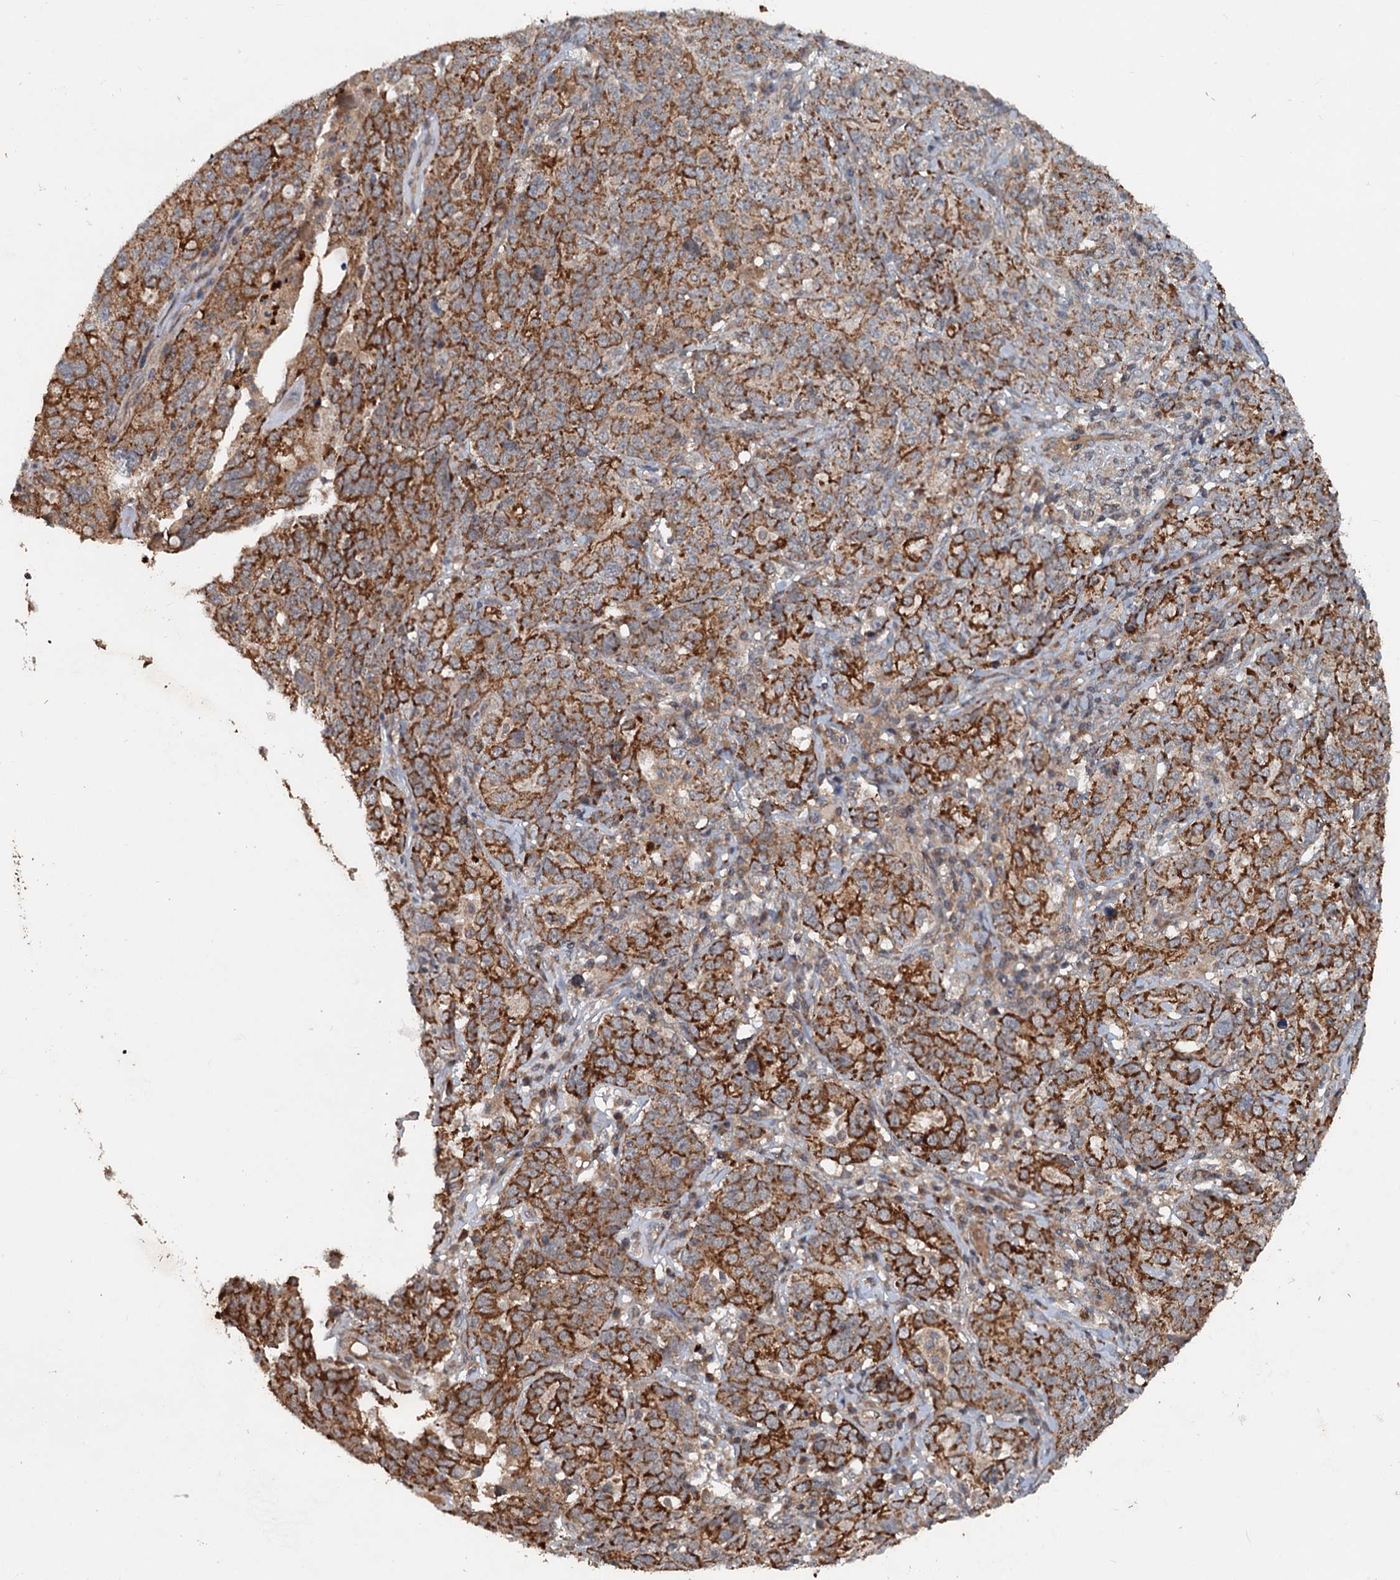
{"staining": {"intensity": "moderate", "quantity": ">75%", "location": "cytoplasmic/membranous"}, "tissue": "ovarian cancer", "cell_type": "Tumor cells", "image_type": "cancer", "snomed": [{"axis": "morphology", "description": "Carcinoma, endometroid"}, {"axis": "topography", "description": "Ovary"}], "caption": "Protein expression analysis of ovarian cancer reveals moderate cytoplasmic/membranous staining in about >75% of tumor cells.", "gene": "N4BP2L2", "patient": {"sex": "female", "age": 62}}